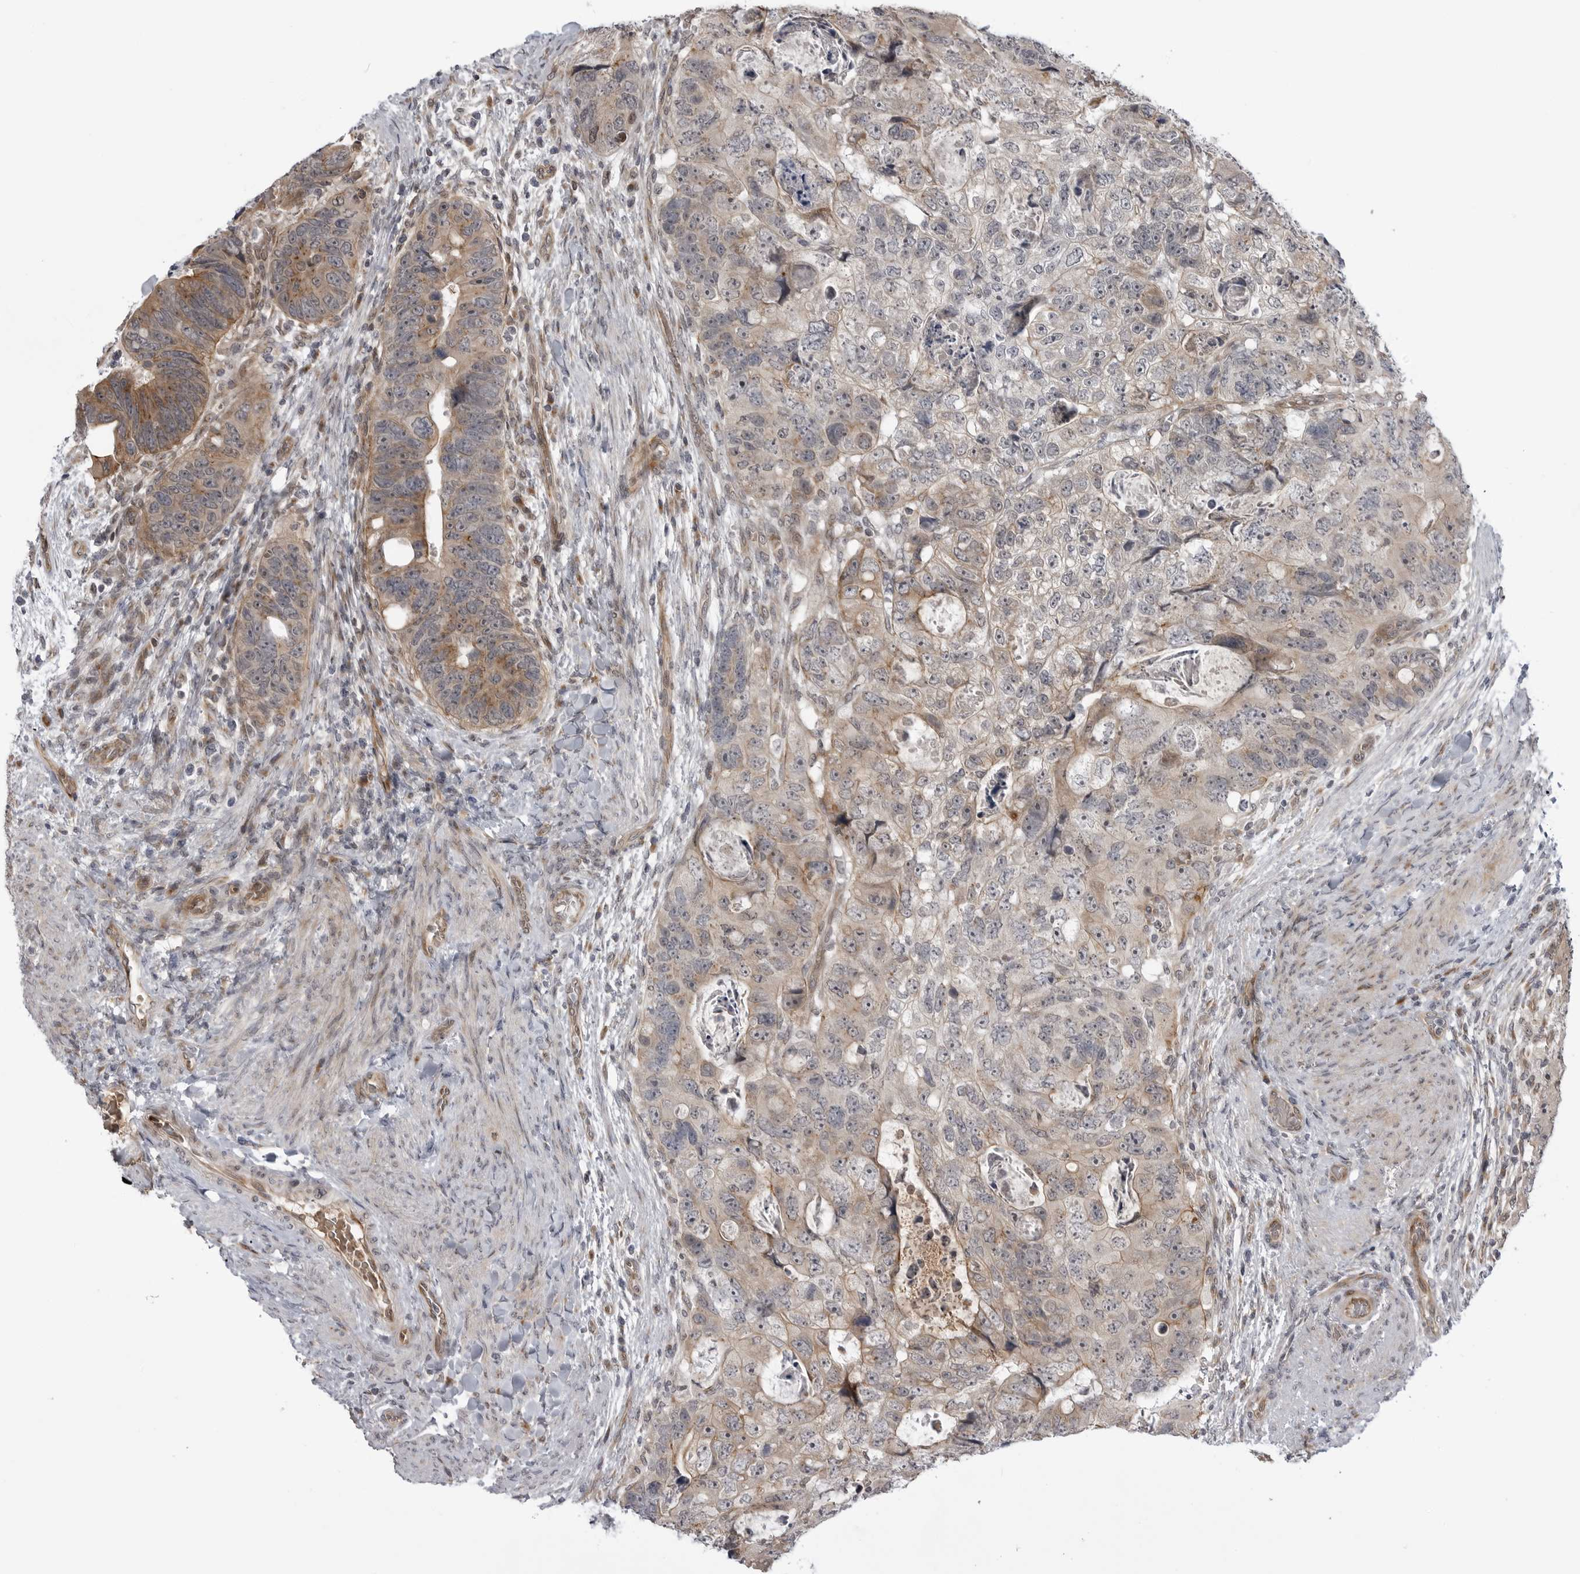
{"staining": {"intensity": "moderate", "quantity": "<25%", "location": "cytoplasmic/membranous"}, "tissue": "colorectal cancer", "cell_type": "Tumor cells", "image_type": "cancer", "snomed": [{"axis": "morphology", "description": "Adenocarcinoma, NOS"}, {"axis": "topography", "description": "Rectum"}], "caption": "The micrograph exhibits staining of colorectal cancer, revealing moderate cytoplasmic/membranous protein positivity (brown color) within tumor cells.", "gene": "LRRC45", "patient": {"sex": "male", "age": 59}}